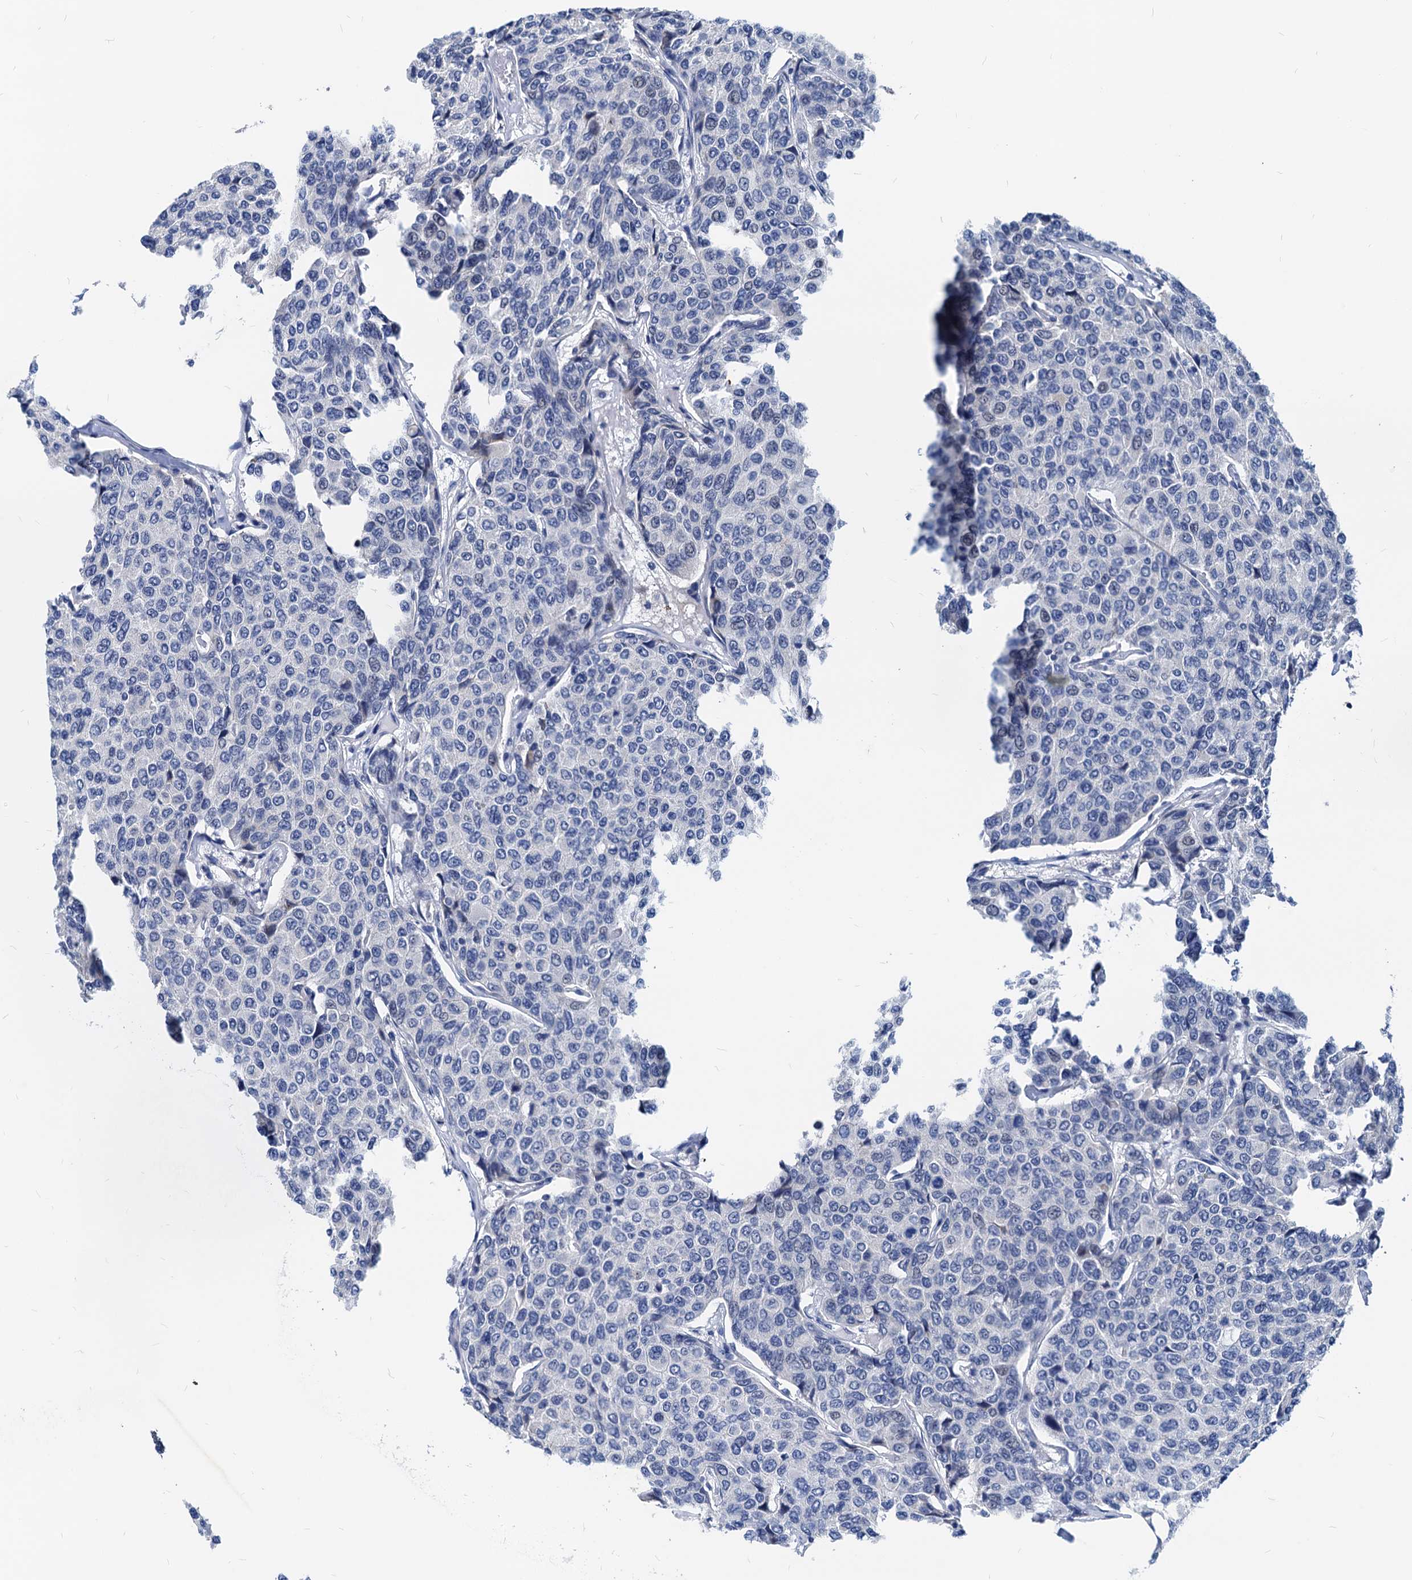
{"staining": {"intensity": "negative", "quantity": "none", "location": "none"}, "tissue": "breast cancer", "cell_type": "Tumor cells", "image_type": "cancer", "snomed": [{"axis": "morphology", "description": "Duct carcinoma"}, {"axis": "topography", "description": "Breast"}], "caption": "A high-resolution histopathology image shows immunohistochemistry (IHC) staining of breast cancer (infiltrating ductal carcinoma), which reveals no significant expression in tumor cells. (DAB (3,3'-diaminobenzidine) immunohistochemistry (IHC) visualized using brightfield microscopy, high magnification).", "gene": "HSF2", "patient": {"sex": "female", "age": 55}}